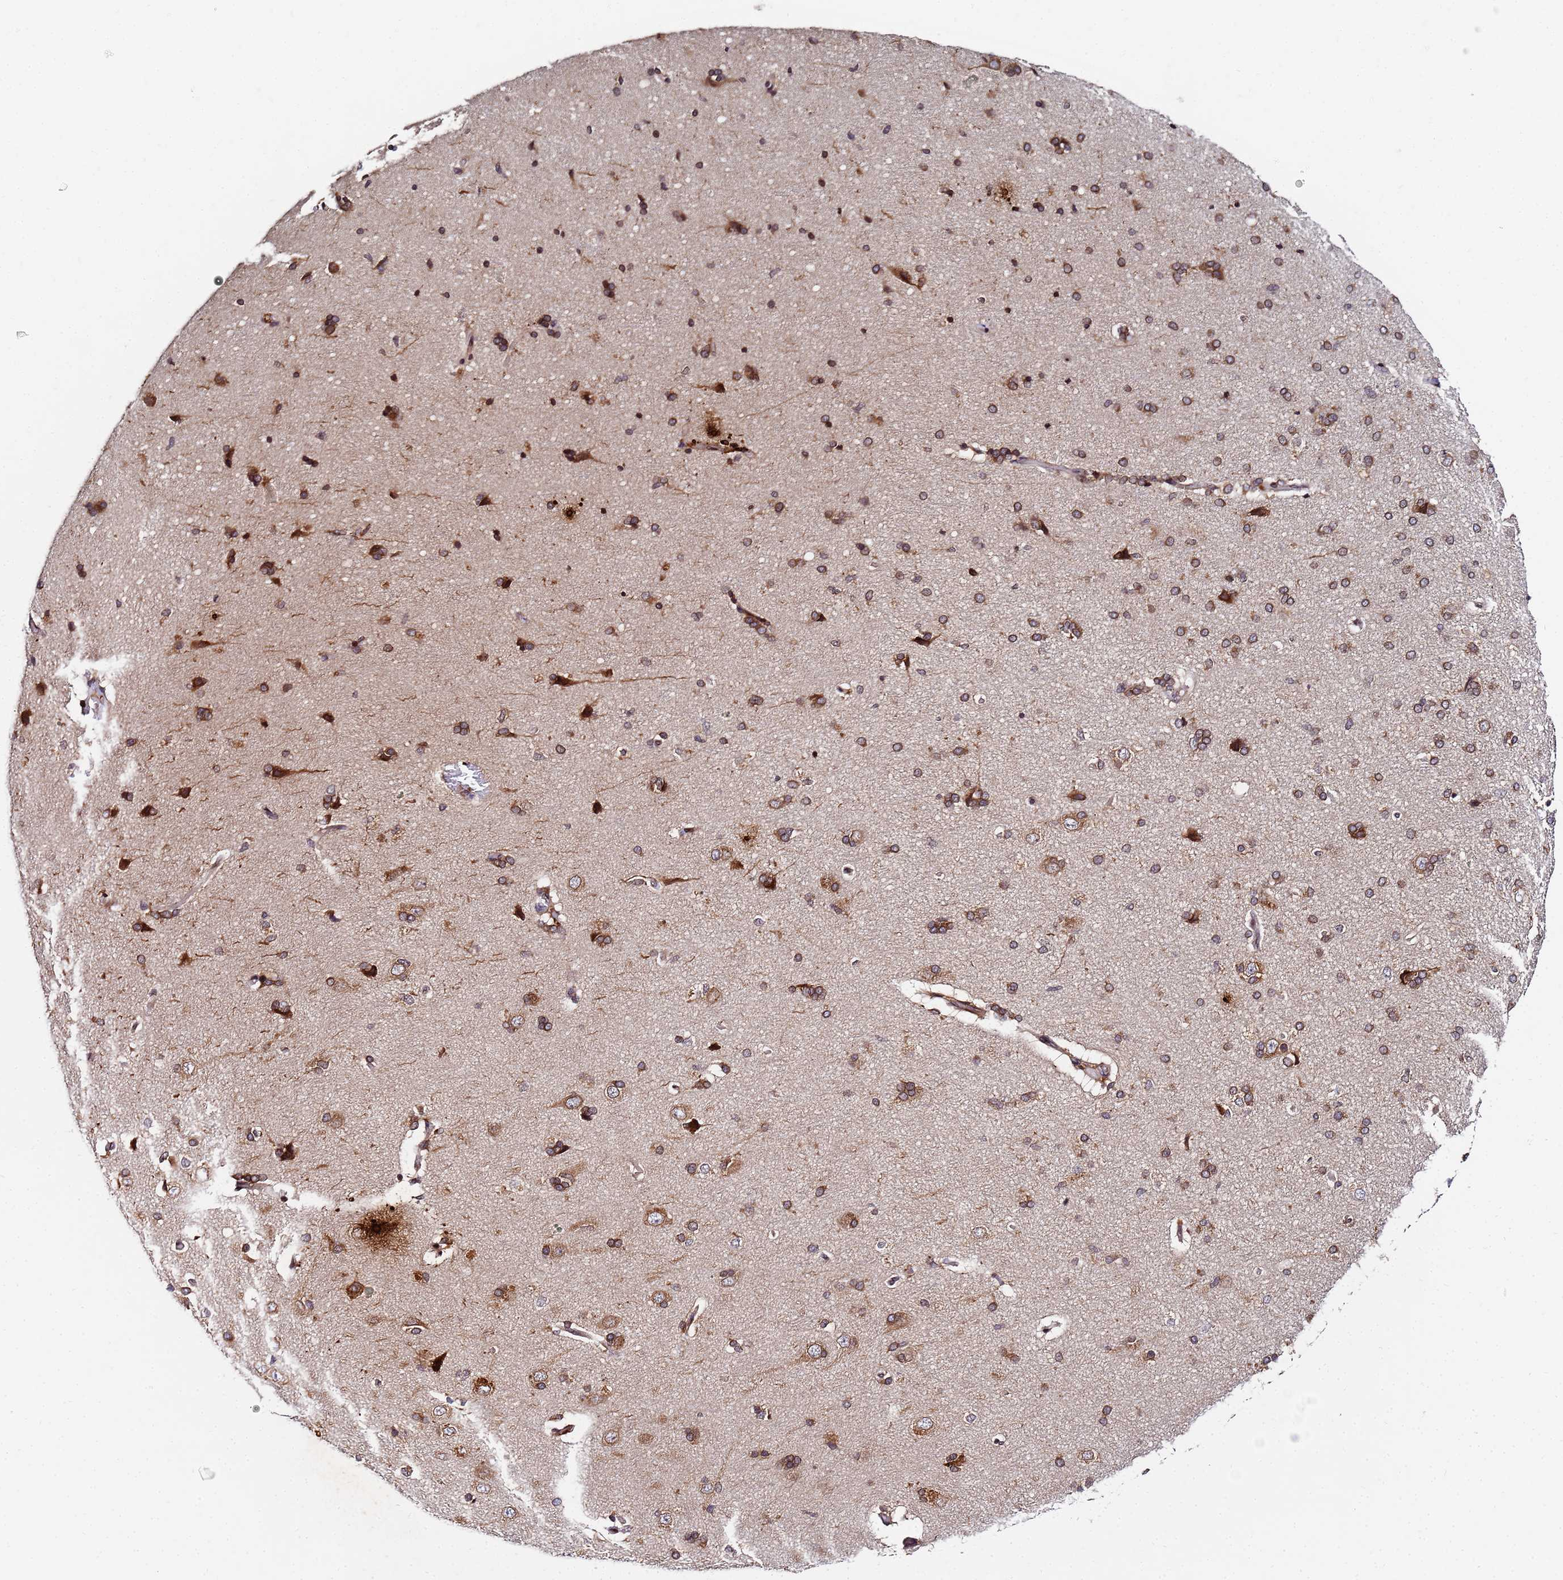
{"staining": {"intensity": "moderate", "quantity": ">75%", "location": "cytoplasmic/membranous"}, "tissue": "cerebral cortex", "cell_type": "Endothelial cells", "image_type": "normal", "snomed": [{"axis": "morphology", "description": "Normal tissue, NOS"}, {"axis": "topography", "description": "Cerebral cortex"}], "caption": "Immunohistochemistry staining of unremarkable cerebral cortex, which shows medium levels of moderate cytoplasmic/membranous positivity in approximately >75% of endothelial cells indicating moderate cytoplasmic/membranous protein staining. The staining was performed using DAB (brown) for protein detection and nuclei were counterstained in hematoxylin (blue).", "gene": "UNC93B1", "patient": {"sex": "male", "age": 62}}